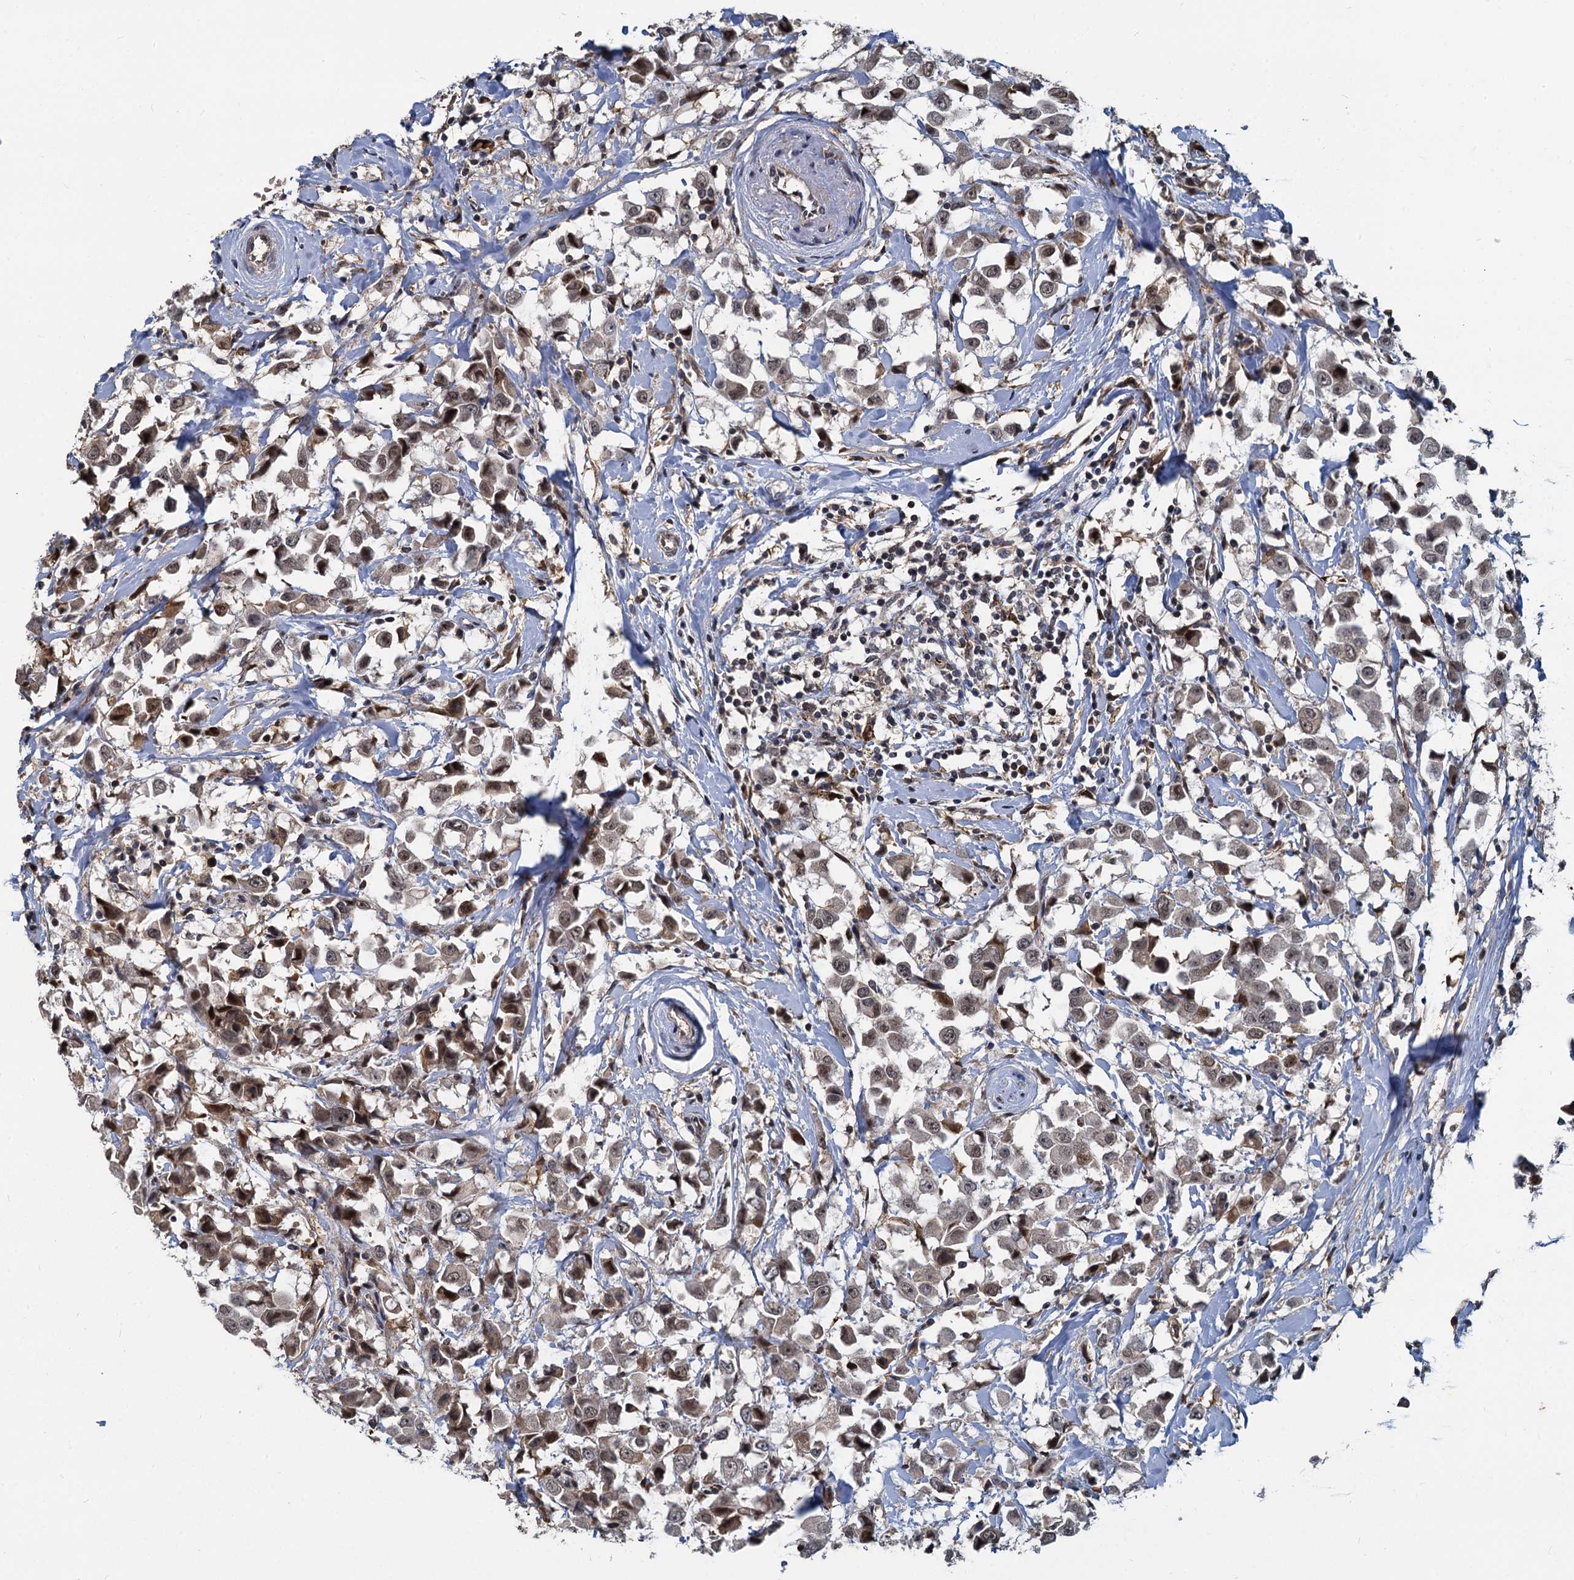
{"staining": {"intensity": "moderate", "quantity": ">75%", "location": "nuclear"}, "tissue": "breast cancer", "cell_type": "Tumor cells", "image_type": "cancer", "snomed": [{"axis": "morphology", "description": "Duct carcinoma"}, {"axis": "topography", "description": "Breast"}], "caption": "A brown stain labels moderate nuclear expression of a protein in breast cancer (invasive ductal carcinoma) tumor cells.", "gene": "FANCI", "patient": {"sex": "female", "age": 61}}